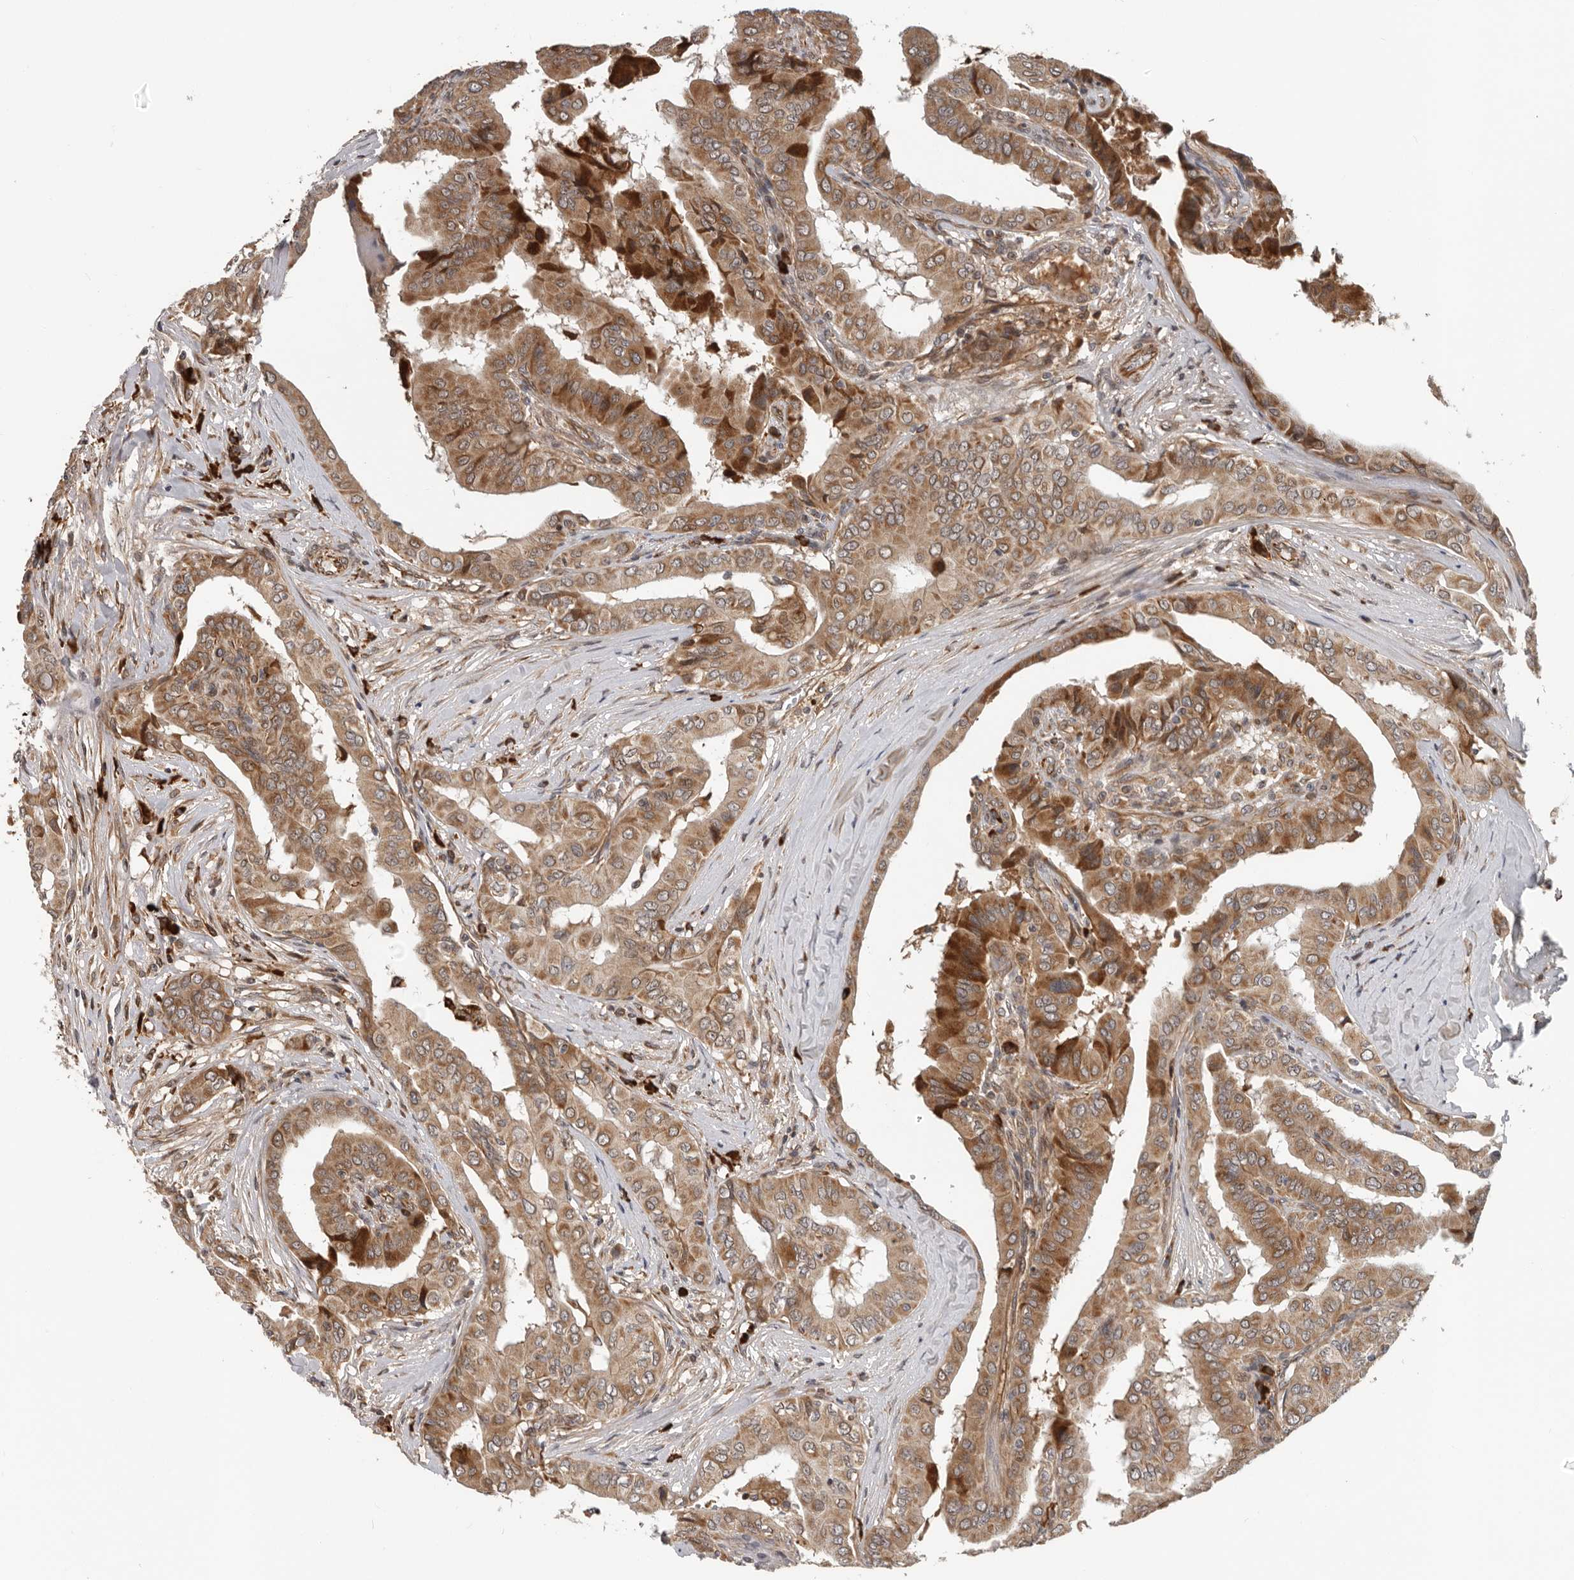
{"staining": {"intensity": "strong", "quantity": ">75%", "location": "cytoplasmic/membranous"}, "tissue": "thyroid cancer", "cell_type": "Tumor cells", "image_type": "cancer", "snomed": [{"axis": "morphology", "description": "Papillary adenocarcinoma, NOS"}, {"axis": "topography", "description": "Thyroid gland"}], "caption": "Tumor cells reveal high levels of strong cytoplasmic/membranous staining in about >75% of cells in human papillary adenocarcinoma (thyroid). The protein is shown in brown color, while the nuclei are stained blue.", "gene": "RNF157", "patient": {"sex": "male", "age": 33}}